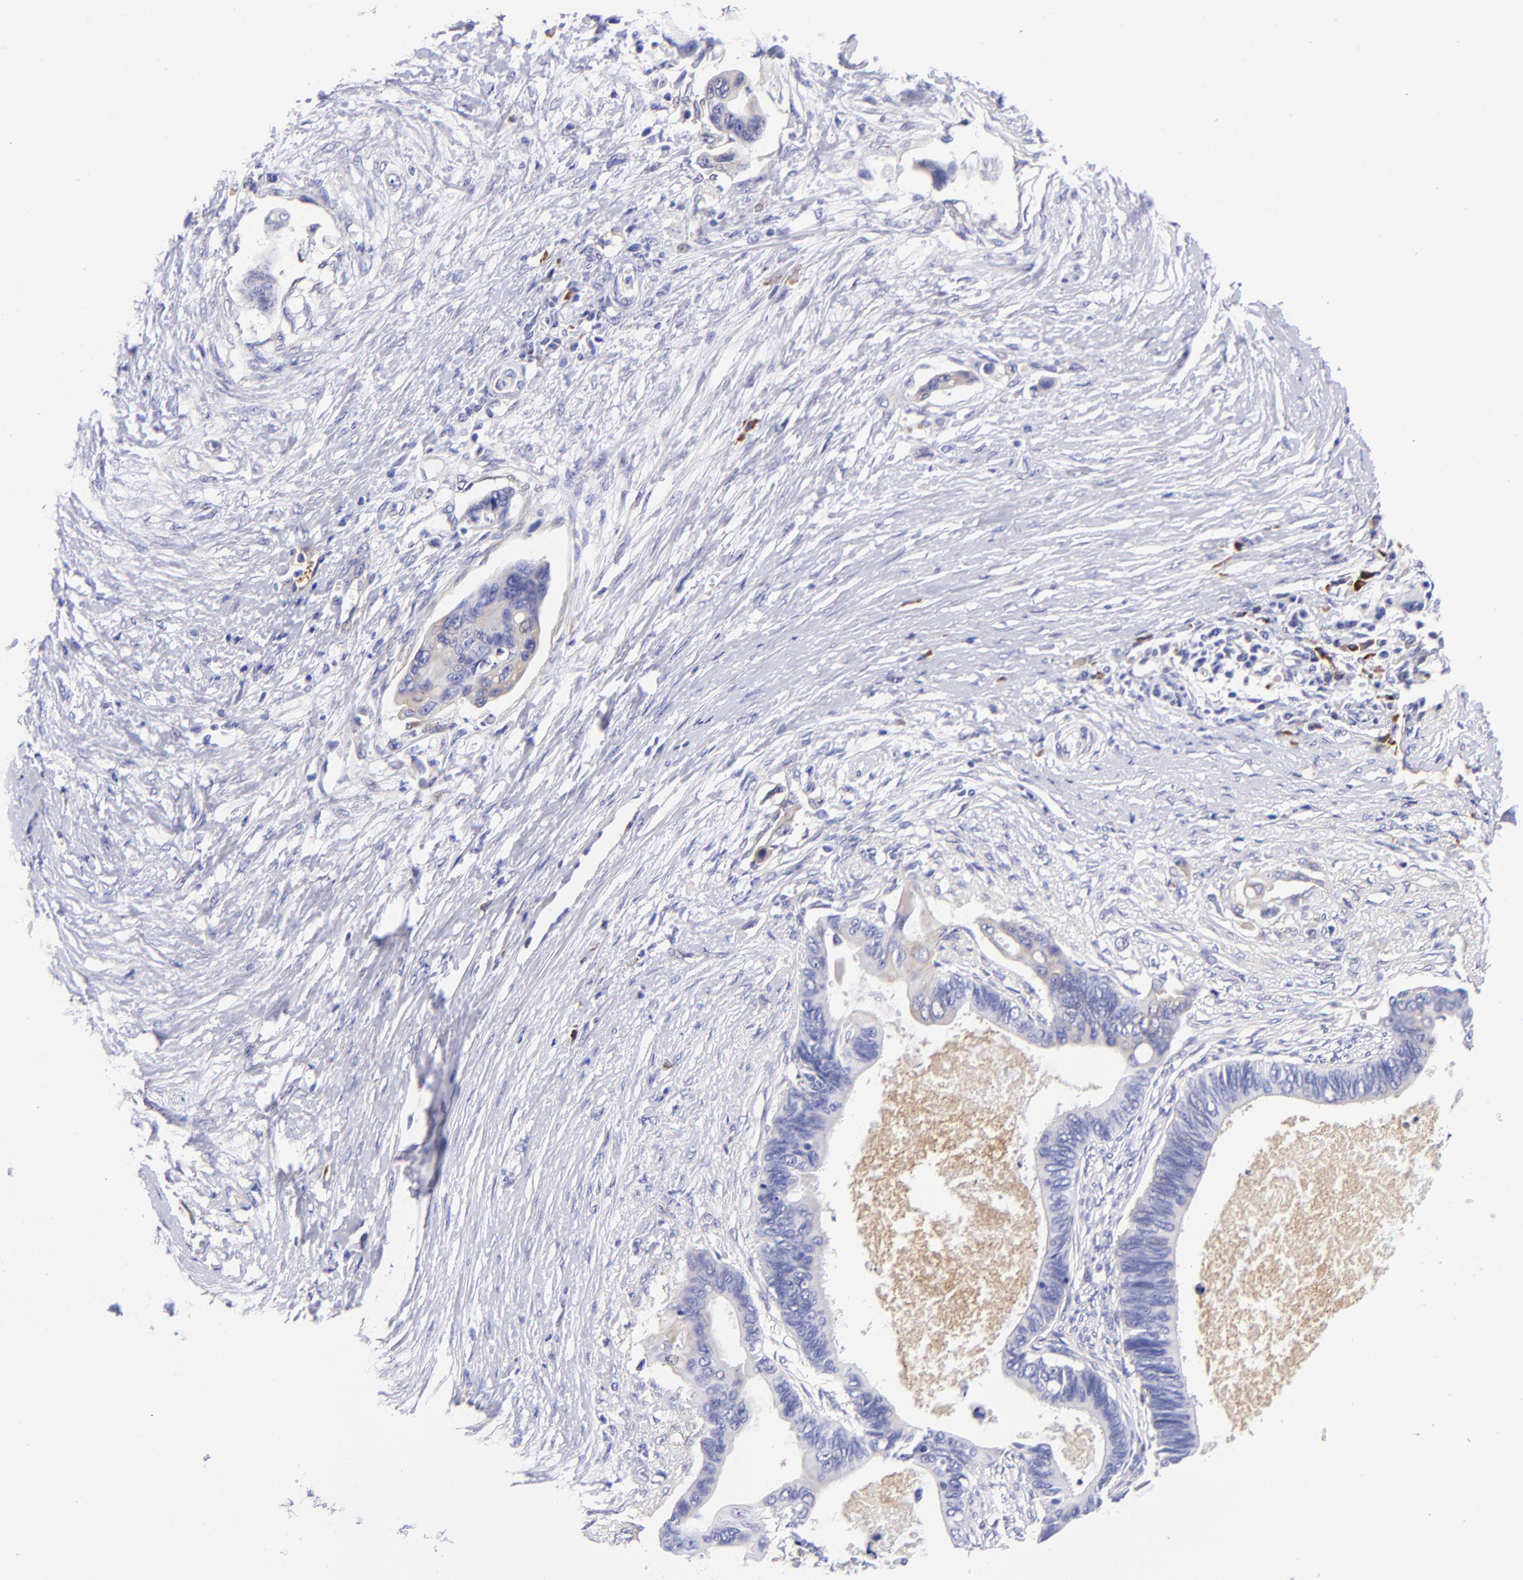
{"staining": {"intensity": "weak", "quantity": "<25%", "location": "cytoplasmic/membranous"}, "tissue": "pancreatic cancer", "cell_type": "Tumor cells", "image_type": "cancer", "snomed": [{"axis": "morphology", "description": "Adenocarcinoma, NOS"}, {"axis": "topography", "description": "Pancreas"}], "caption": "Tumor cells are negative for brown protein staining in pancreatic cancer. (Brightfield microscopy of DAB immunohistochemistry (IHC) at high magnification).", "gene": "PPFIBP1", "patient": {"sex": "female", "age": 70}}